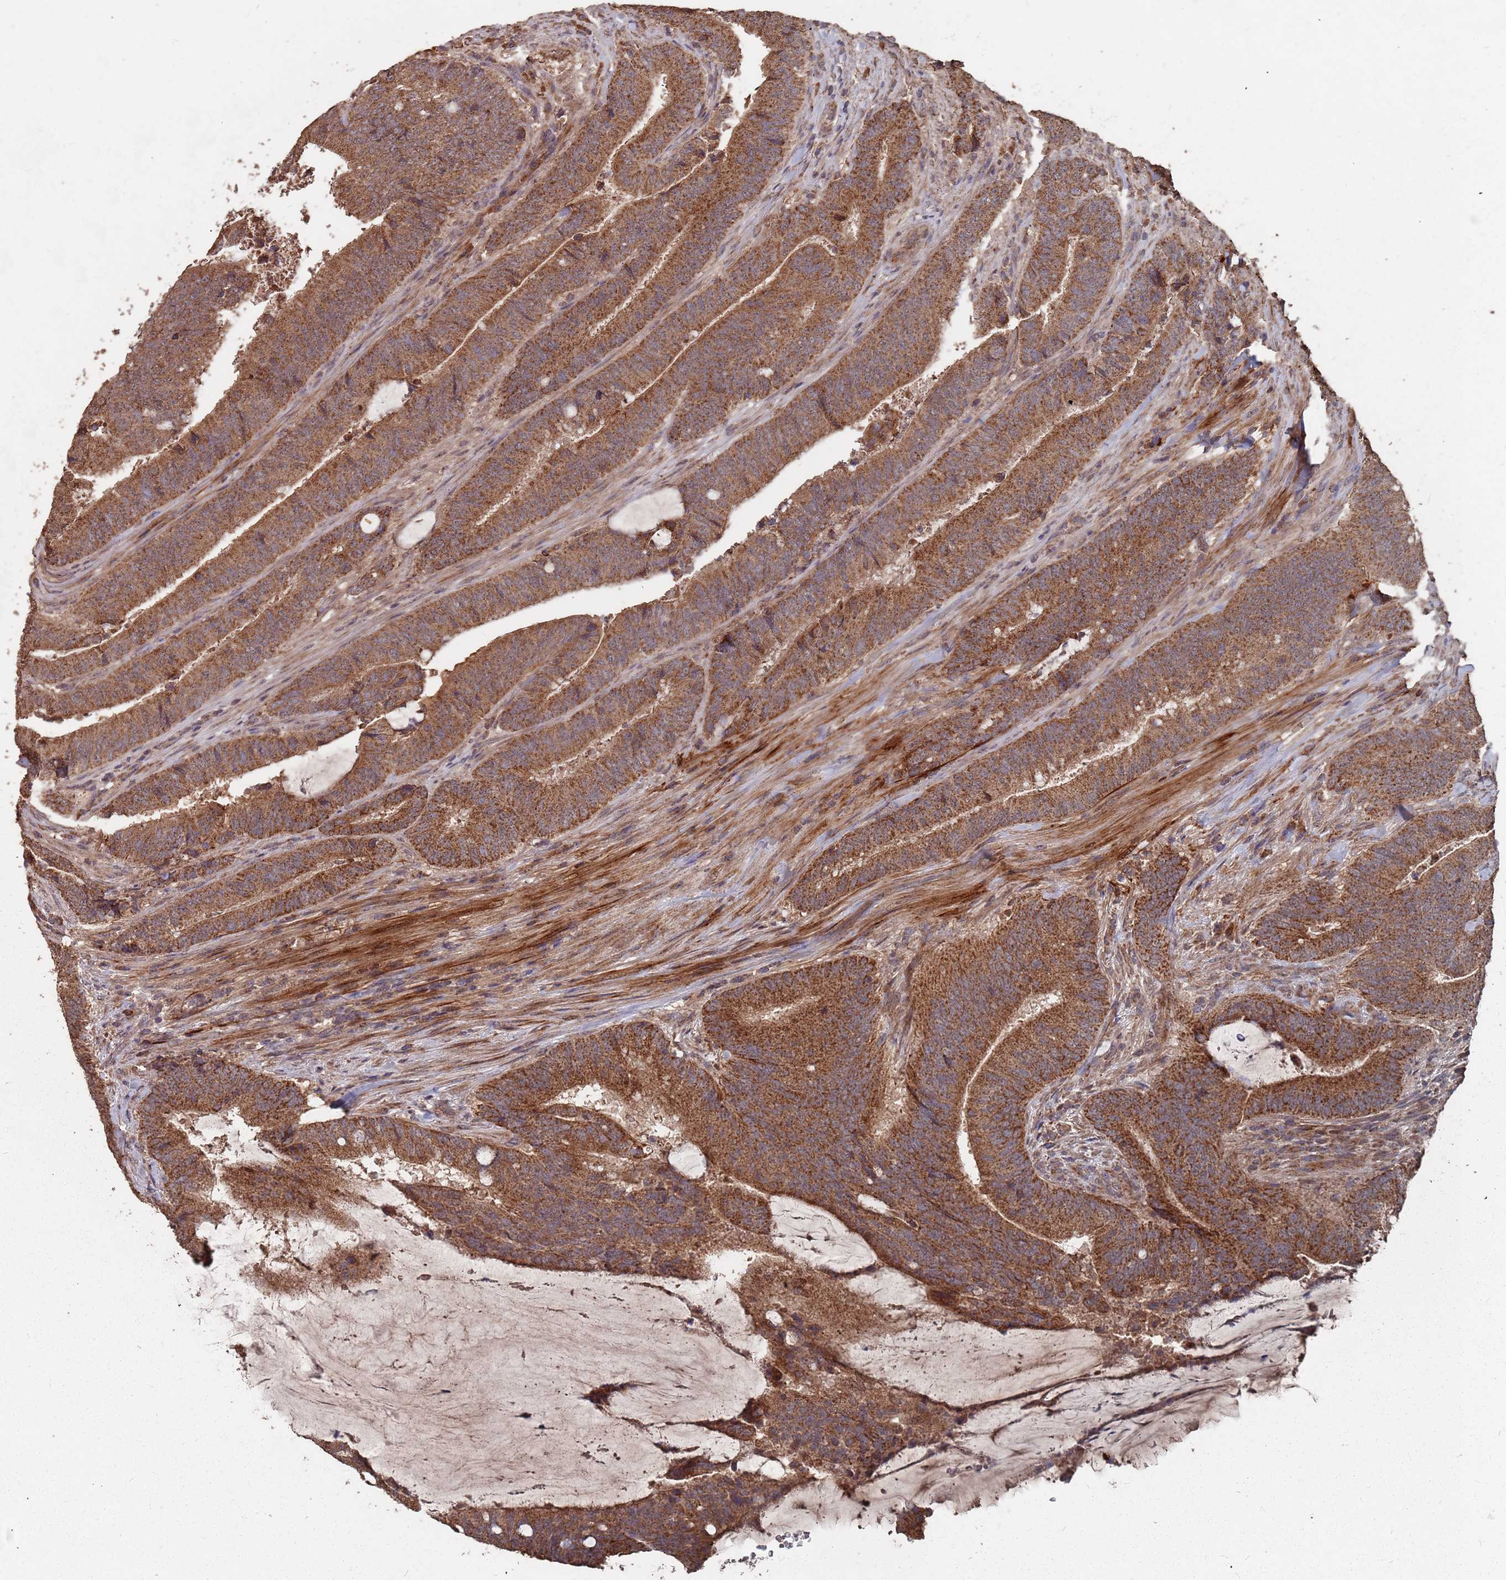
{"staining": {"intensity": "strong", "quantity": ">75%", "location": "cytoplasmic/membranous"}, "tissue": "colorectal cancer", "cell_type": "Tumor cells", "image_type": "cancer", "snomed": [{"axis": "morphology", "description": "Adenocarcinoma, NOS"}, {"axis": "topography", "description": "Colon"}], "caption": "Protein analysis of colorectal cancer (adenocarcinoma) tissue displays strong cytoplasmic/membranous staining in approximately >75% of tumor cells.", "gene": "PRORP", "patient": {"sex": "female", "age": 43}}